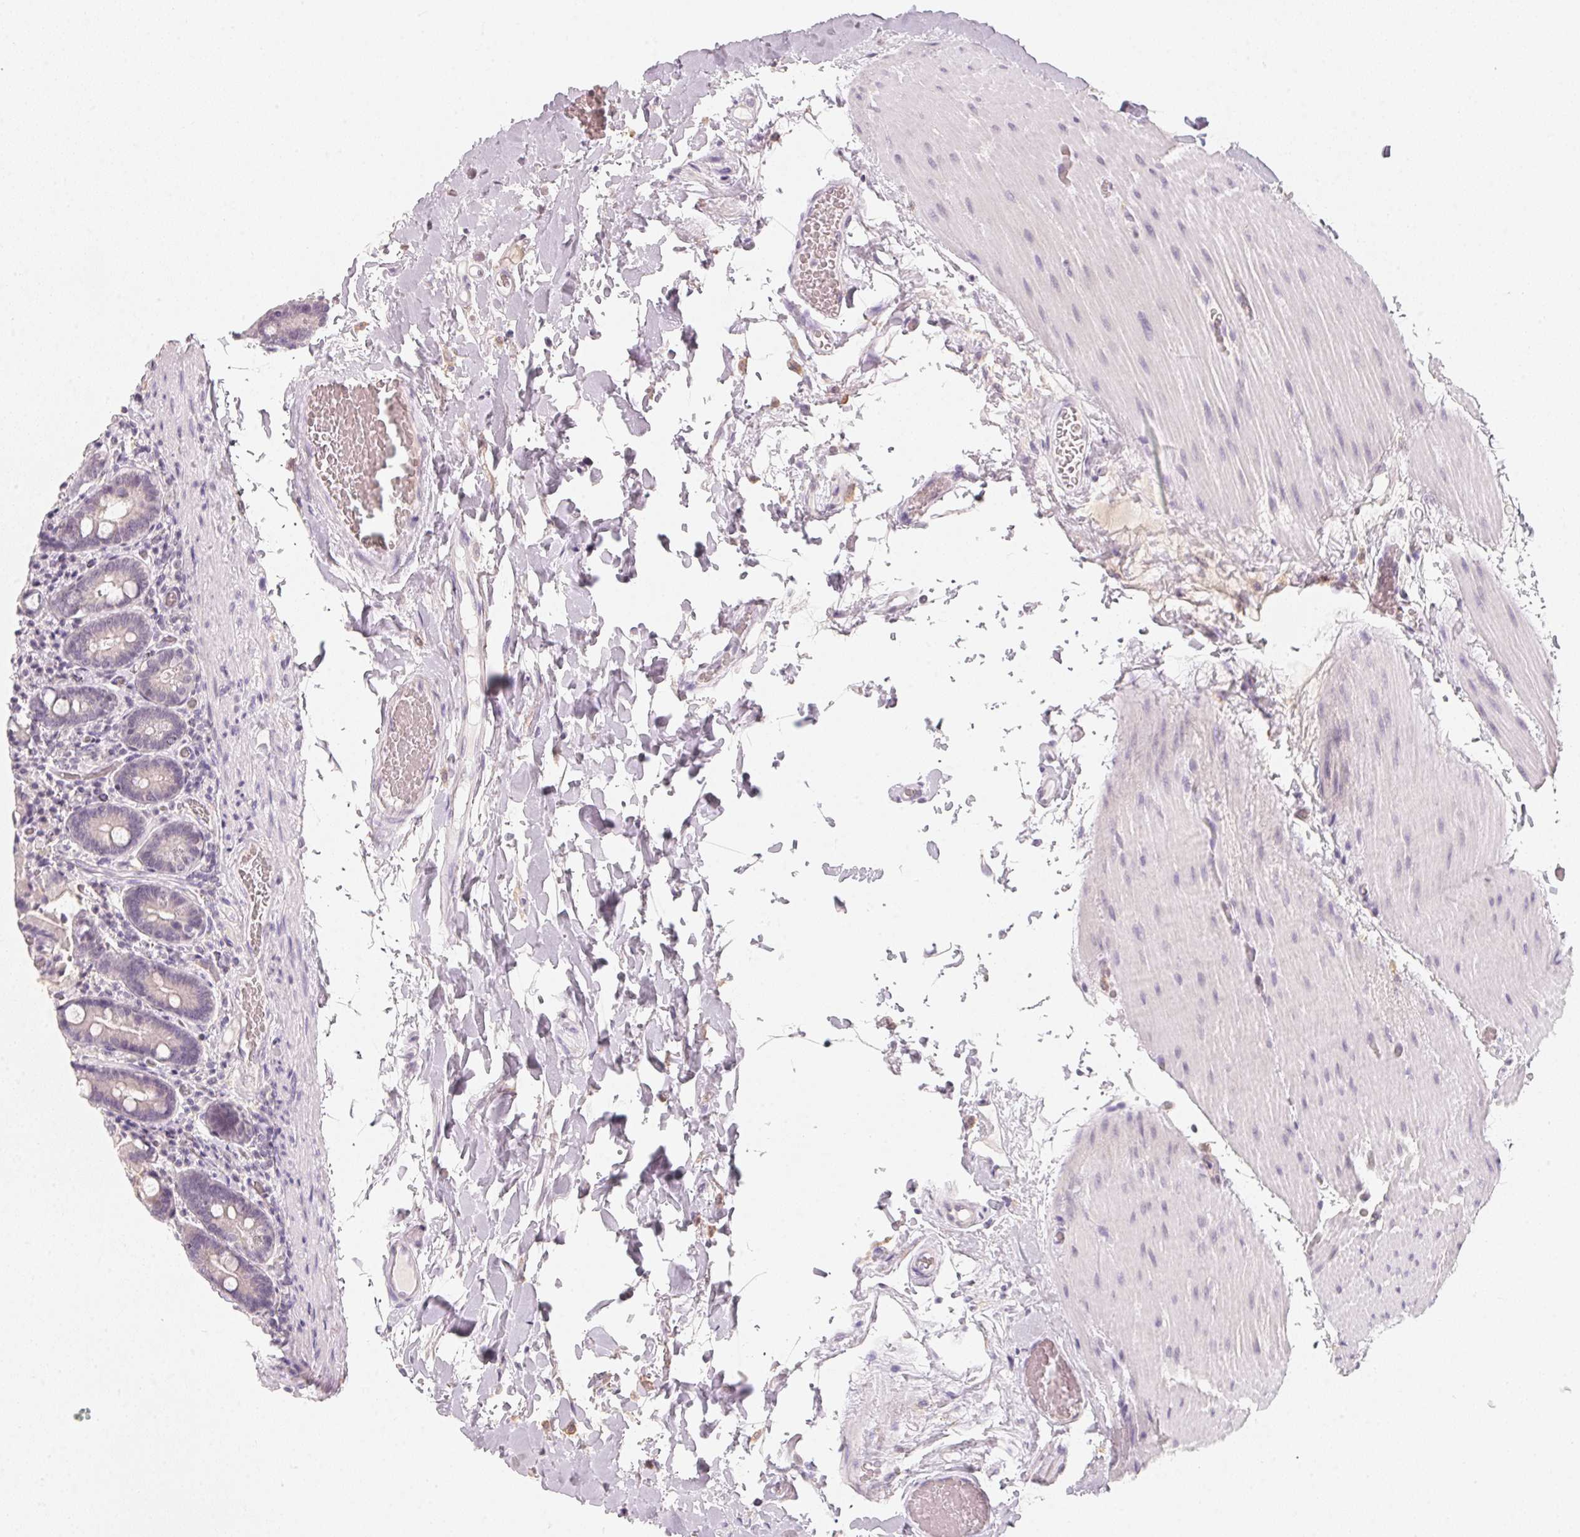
{"staining": {"intensity": "negative", "quantity": "none", "location": "none"}, "tissue": "duodenum", "cell_type": "Glandular cells", "image_type": "normal", "snomed": [{"axis": "morphology", "description": "Normal tissue, NOS"}, {"axis": "topography", "description": "Duodenum"}], "caption": "Immunohistochemistry image of normal duodenum: human duodenum stained with DAB displays no significant protein positivity in glandular cells.", "gene": "CFAP276", "patient": {"sex": "female", "age": 62}}